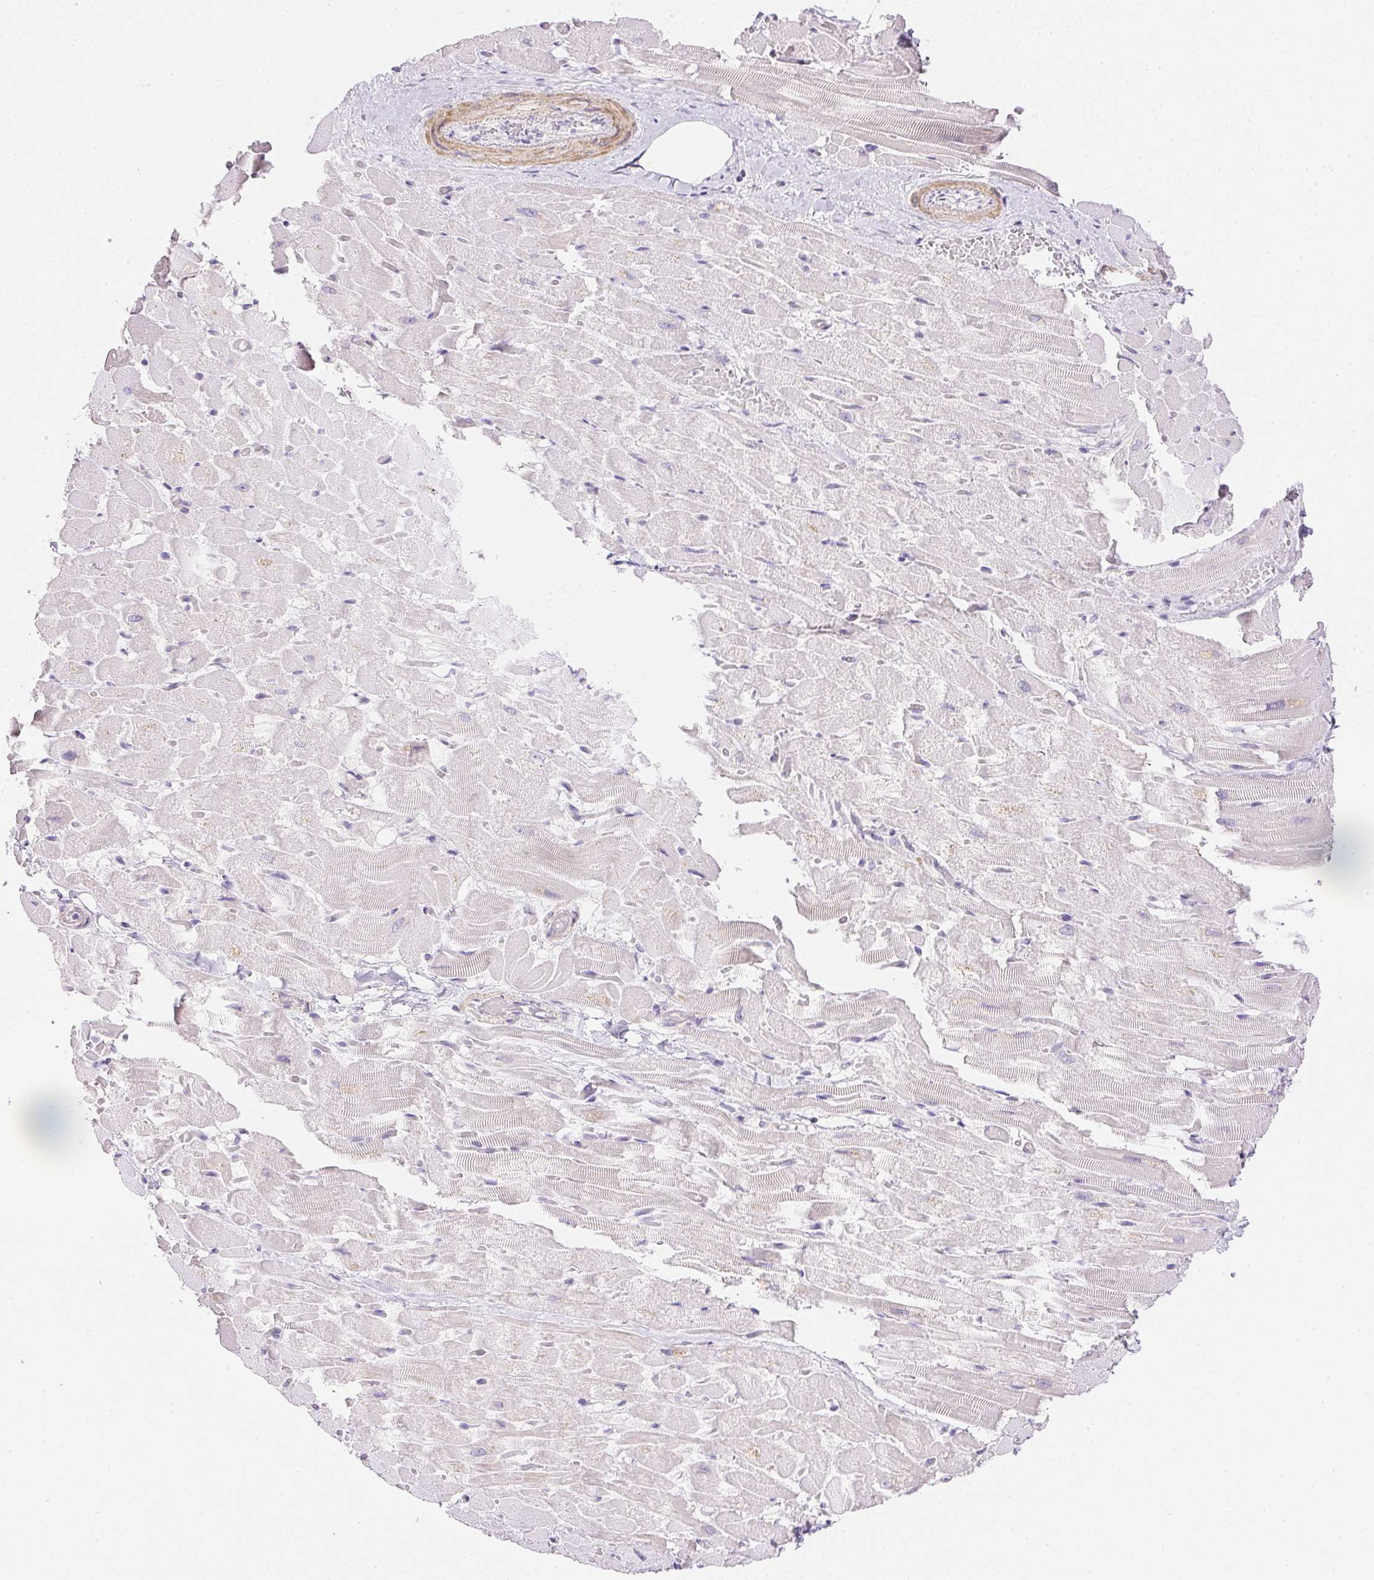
{"staining": {"intensity": "negative", "quantity": "none", "location": "none"}, "tissue": "heart muscle", "cell_type": "Cardiomyocytes", "image_type": "normal", "snomed": [{"axis": "morphology", "description": "Normal tissue, NOS"}, {"axis": "topography", "description": "Heart"}], "caption": "This is an immunohistochemistry (IHC) histopathology image of unremarkable heart muscle. There is no staining in cardiomyocytes.", "gene": "KCNE2", "patient": {"sex": "male", "age": 37}}